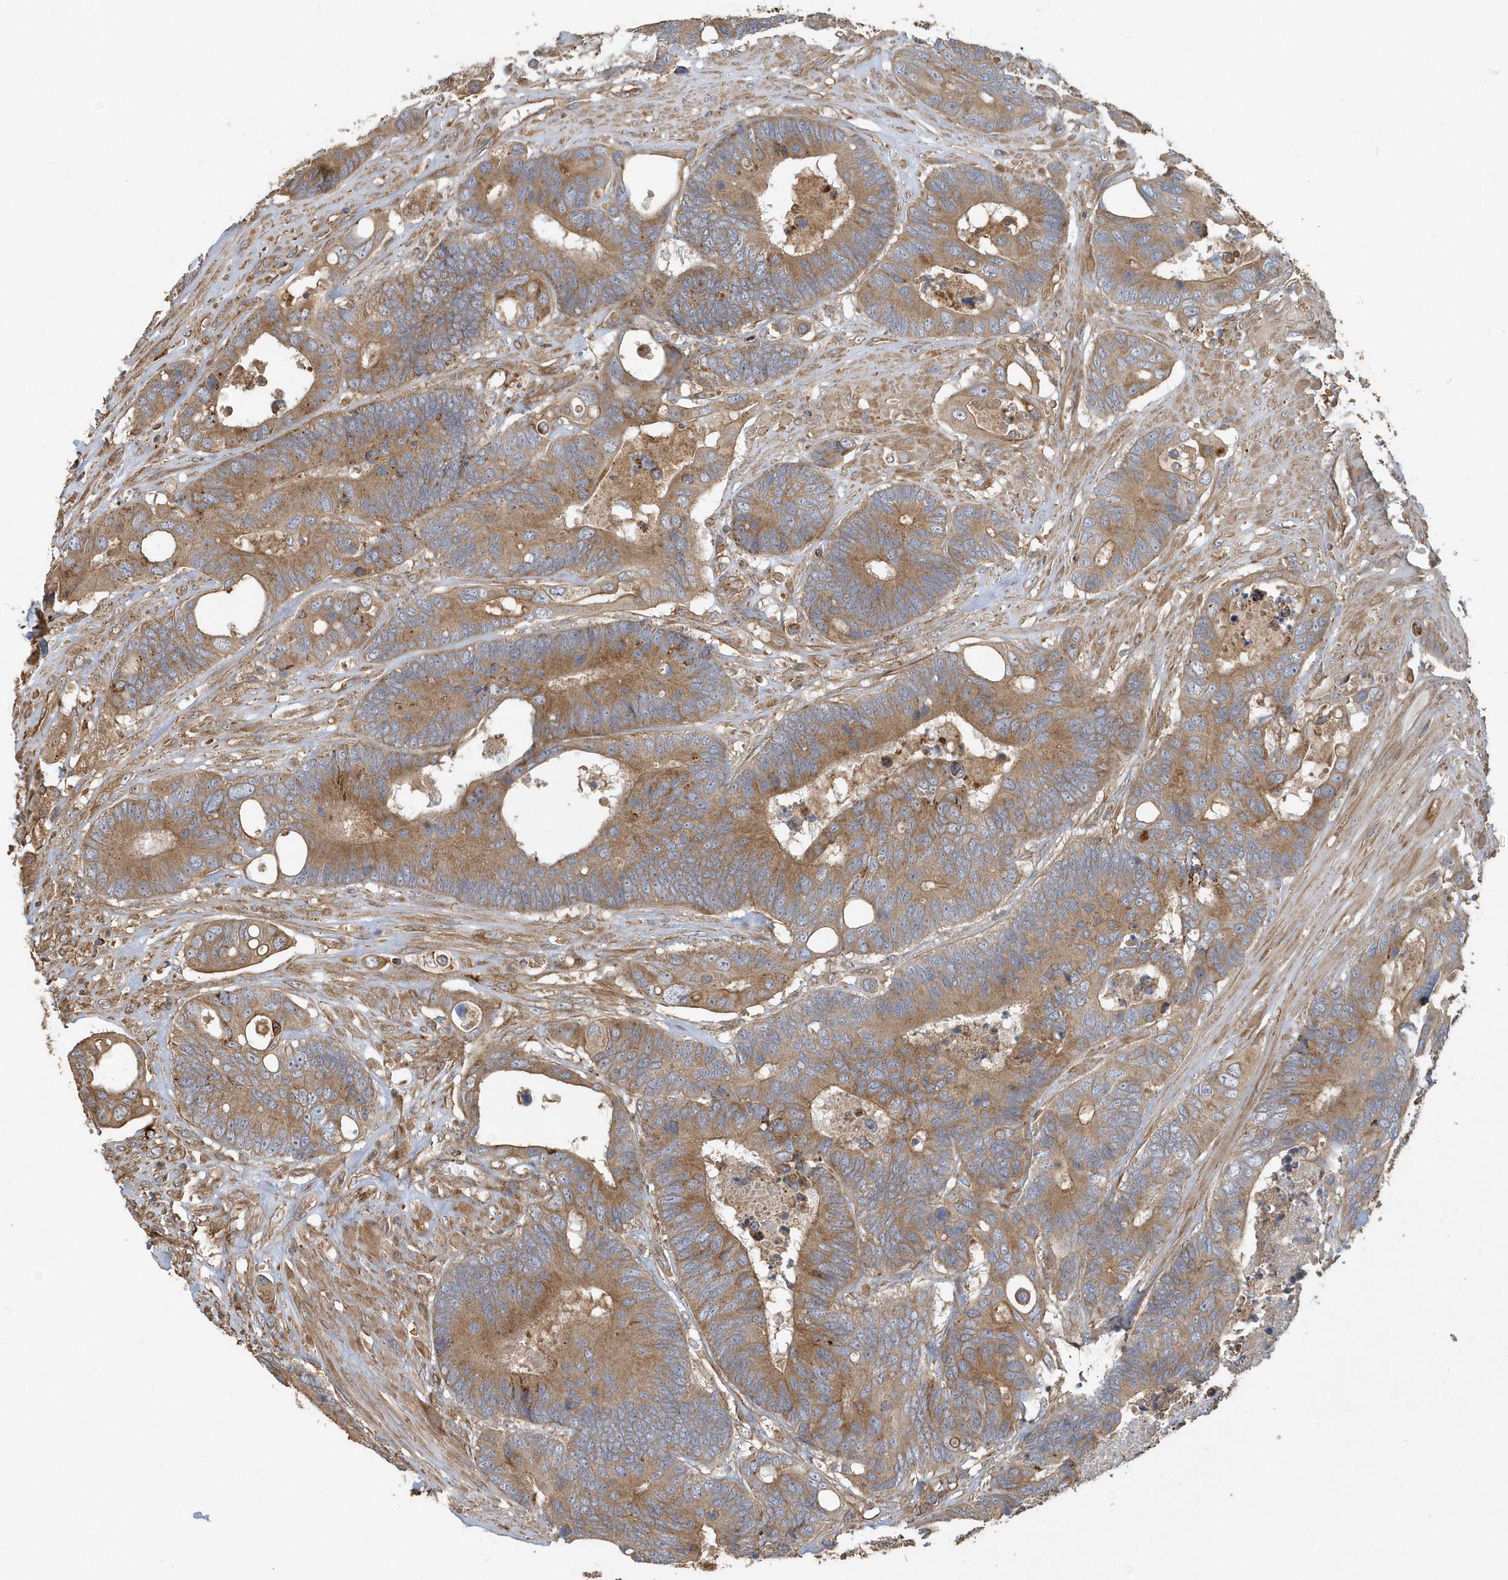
{"staining": {"intensity": "moderate", "quantity": ">75%", "location": "cytoplasmic/membranous"}, "tissue": "colorectal cancer", "cell_type": "Tumor cells", "image_type": "cancer", "snomed": [{"axis": "morphology", "description": "Adenocarcinoma, NOS"}, {"axis": "topography", "description": "Rectum"}], "caption": "Adenocarcinoma (colorectal) was stained to show a protein in brown. There is medium levels of moderate cytoplasmic/membranous positivity in approximately >75% of tumor cells. The protein is stained brown, and the nuclei are stained in blue (DAB (3,3'-diaminobenzidine) IHC with brightfield microscopy, high magnification).", "gene": "TRAIP", "patient": {"sex": "male", "age": 55}}